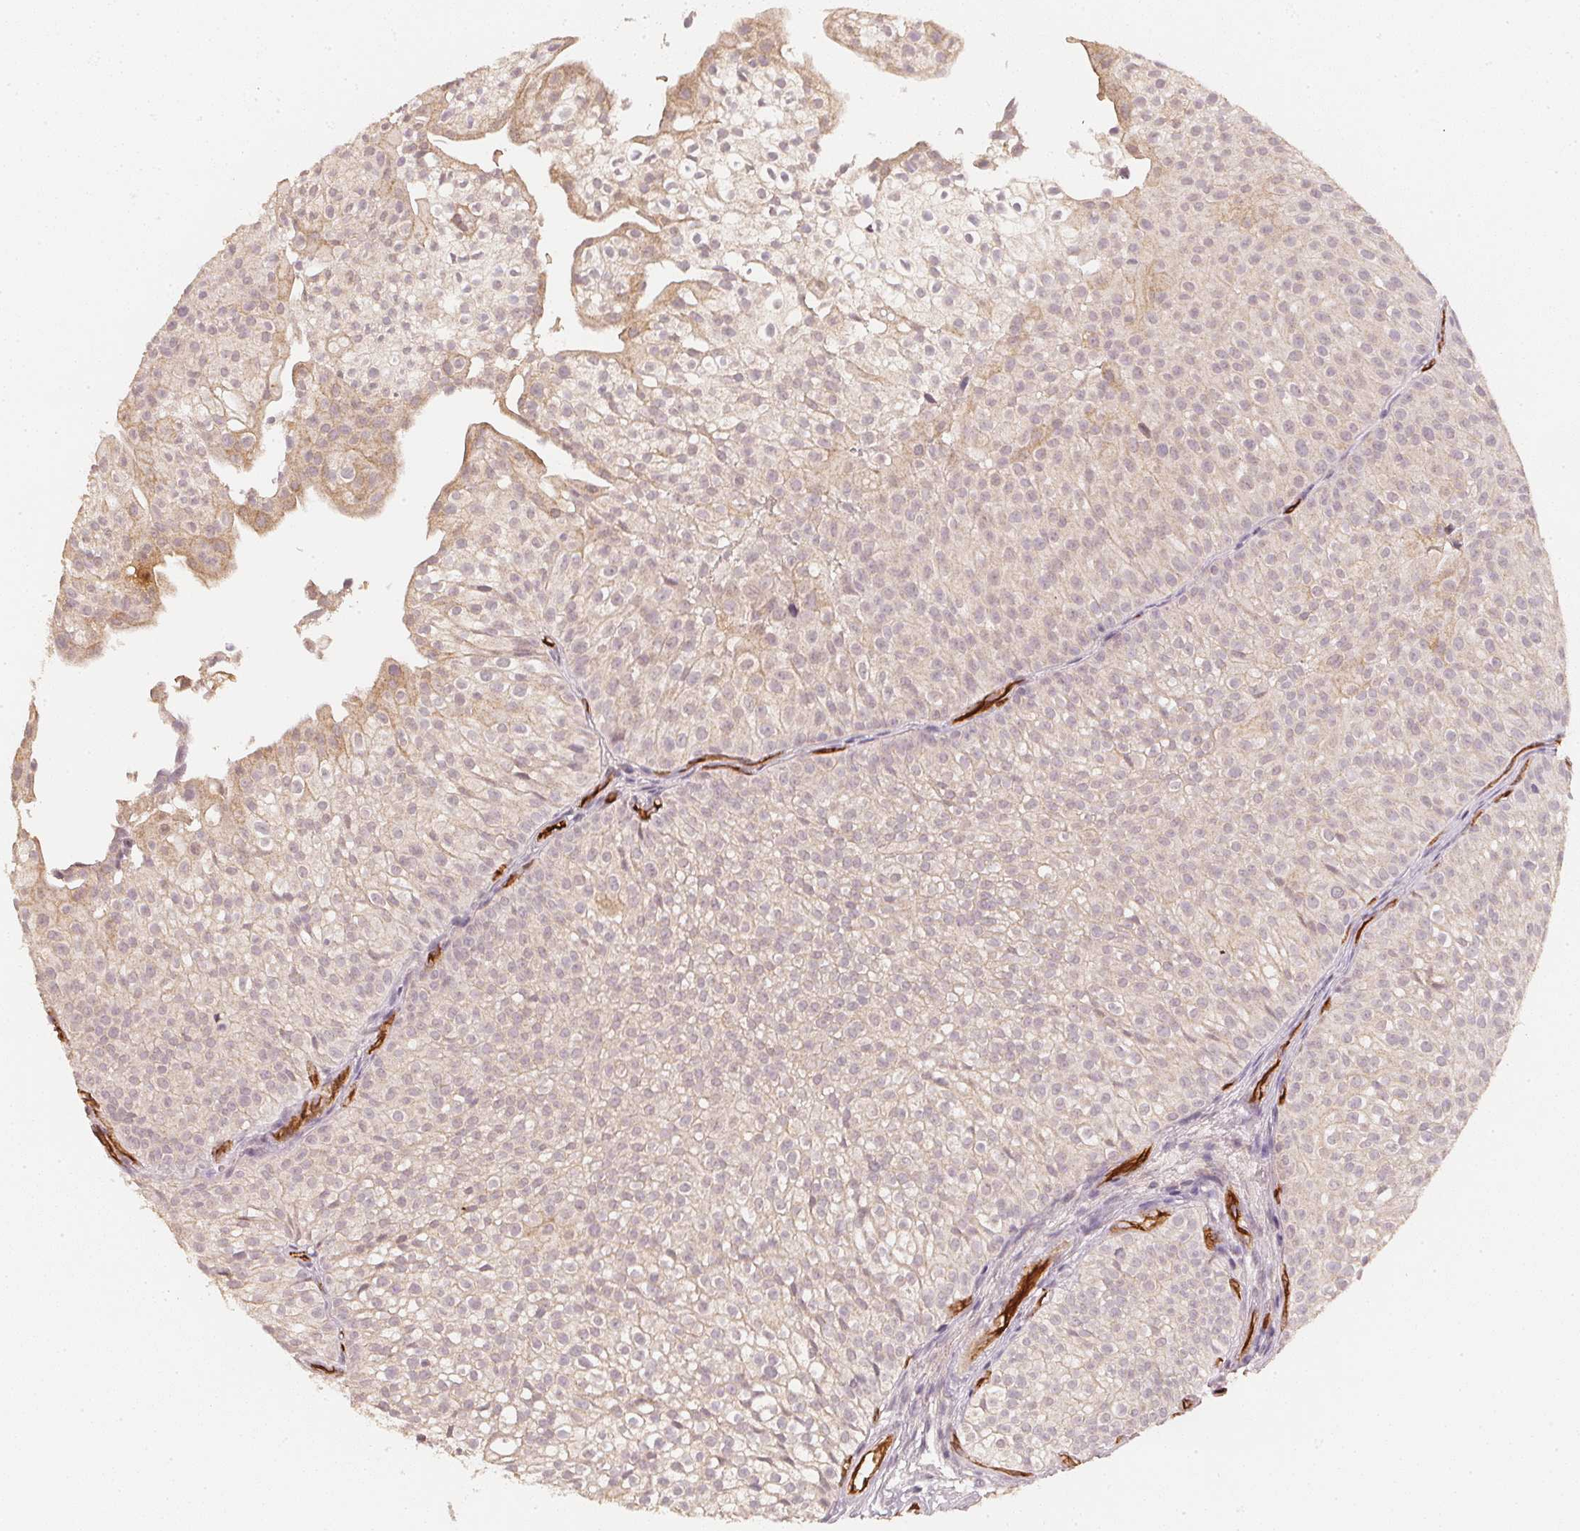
{"staining": {"intensity": "moderate", "quantity": "<25%", "location": "cytoplasmic/membranous"}, "tissue": "urothelial cancer", "cell_type": "Tumor cells", "image_type": "cancer", "snomed": [{"axis": "morphology", "description": "Urothelial carcinoma, Low grade"}, {"axis": "topography", "description": "Urinary bladder"}], "caption": "Urothelial carcinoma (low-grade) stained with immunohistochemistry (IHC) demonstrates moderate cytoplasmic/membranous positivity in about <25% of tumor cells. (DAB IHC with brightfield microscopy, high magnification).", "gene": "CIB1", "patient": {"sex": "male", "age": 70}}